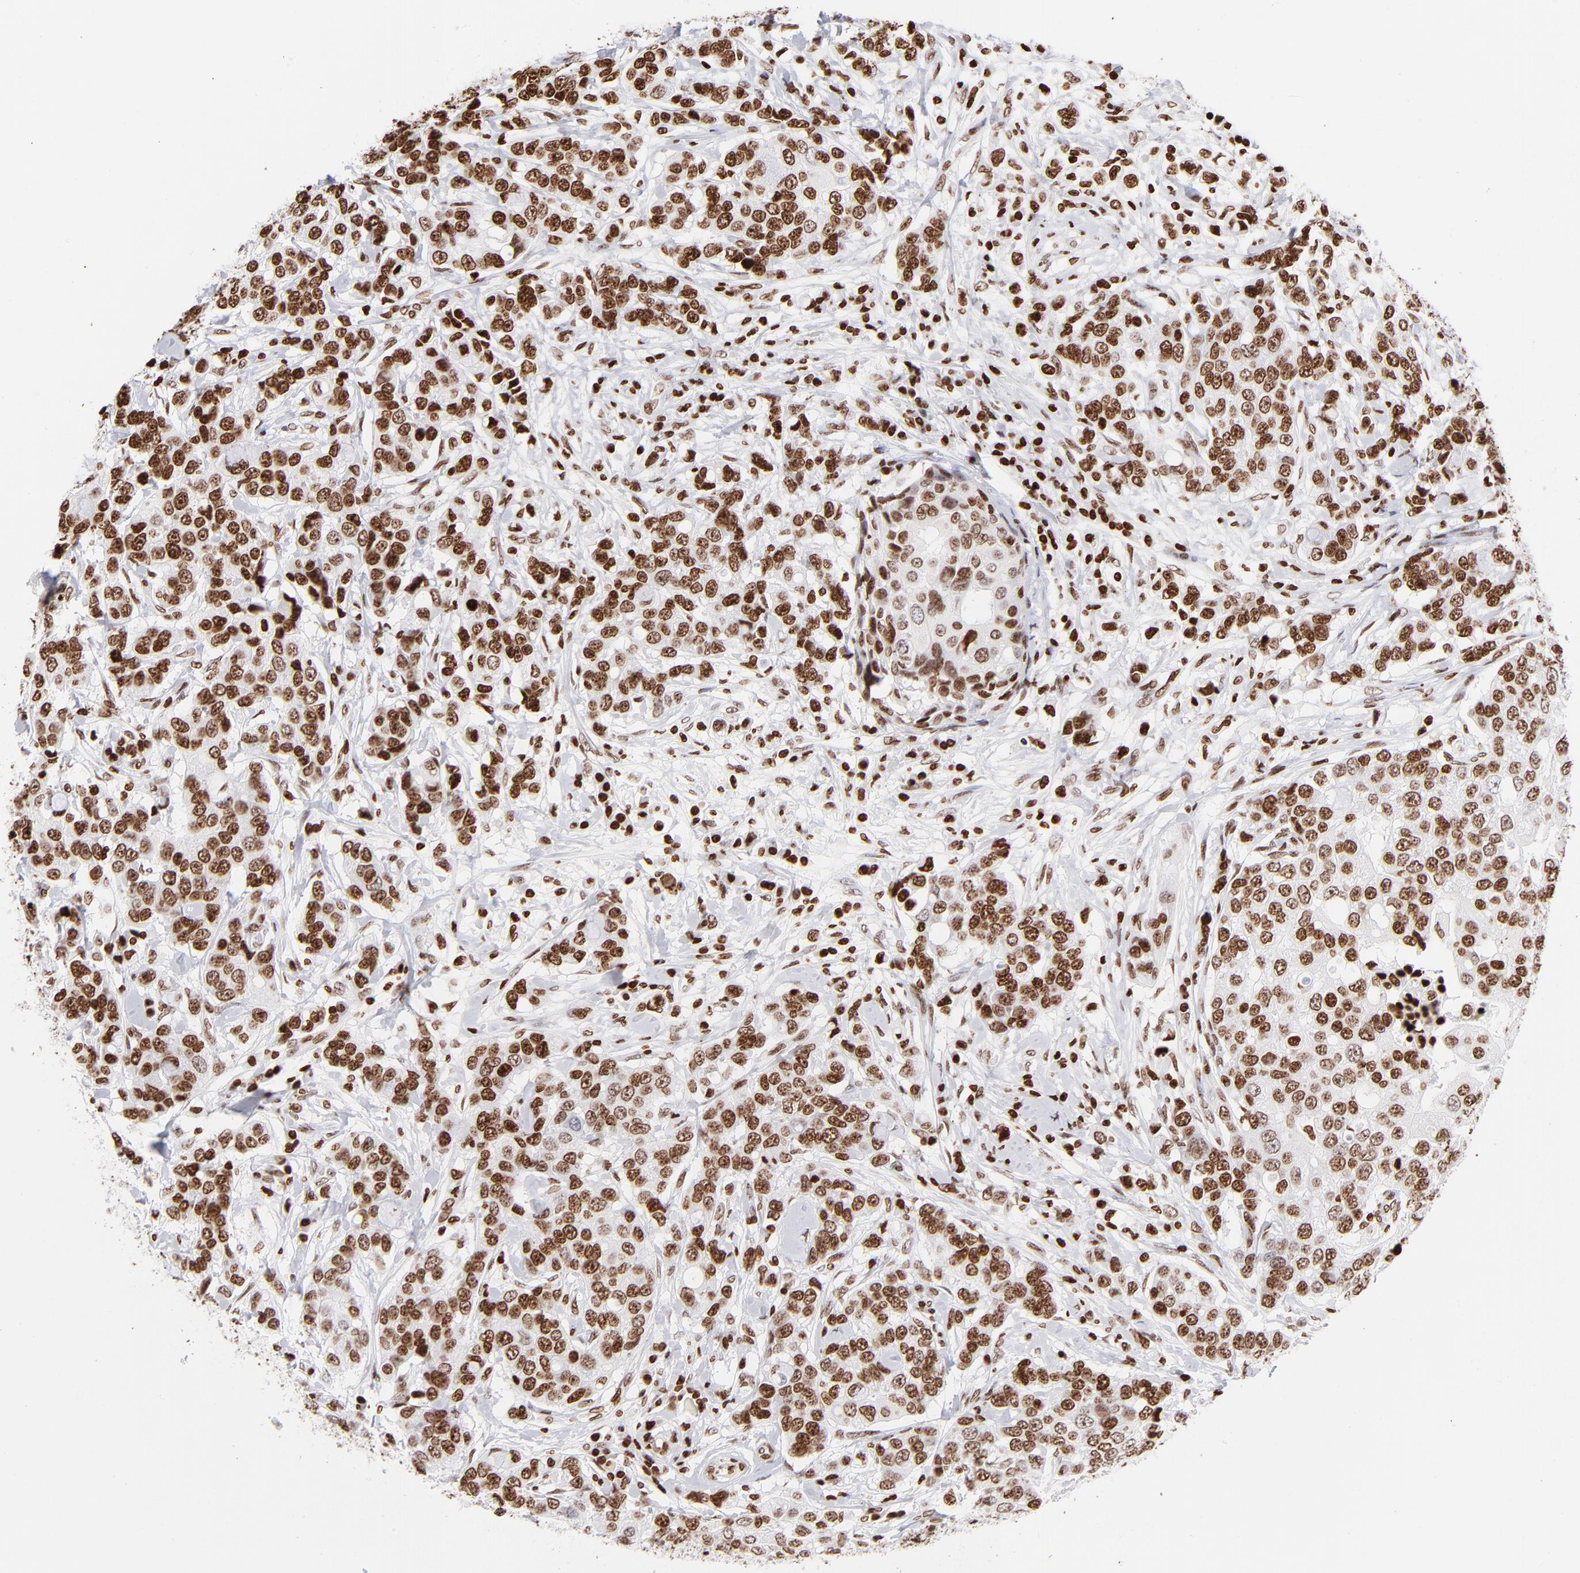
{"staining": {"intensity": "strong", "quantity": ">75%", "location": "nuclear"}, "tissue": "breast cancer", "cell_type": "Tumor cells", "image_type": "cancer", "snomed": [{"axis": "morphology", "description": "Duct carcinoma"}, {"axis": "topography", "description": "Breast"}], "caption": "Immunohistochemistry (IHC) of intraductal carcinoma (breast) reveals high levels of strong nuclear positivity in approximately >75% of tumor cells.", "gene": "RTL4", "patient": {"sex": "female", "age": 27}}